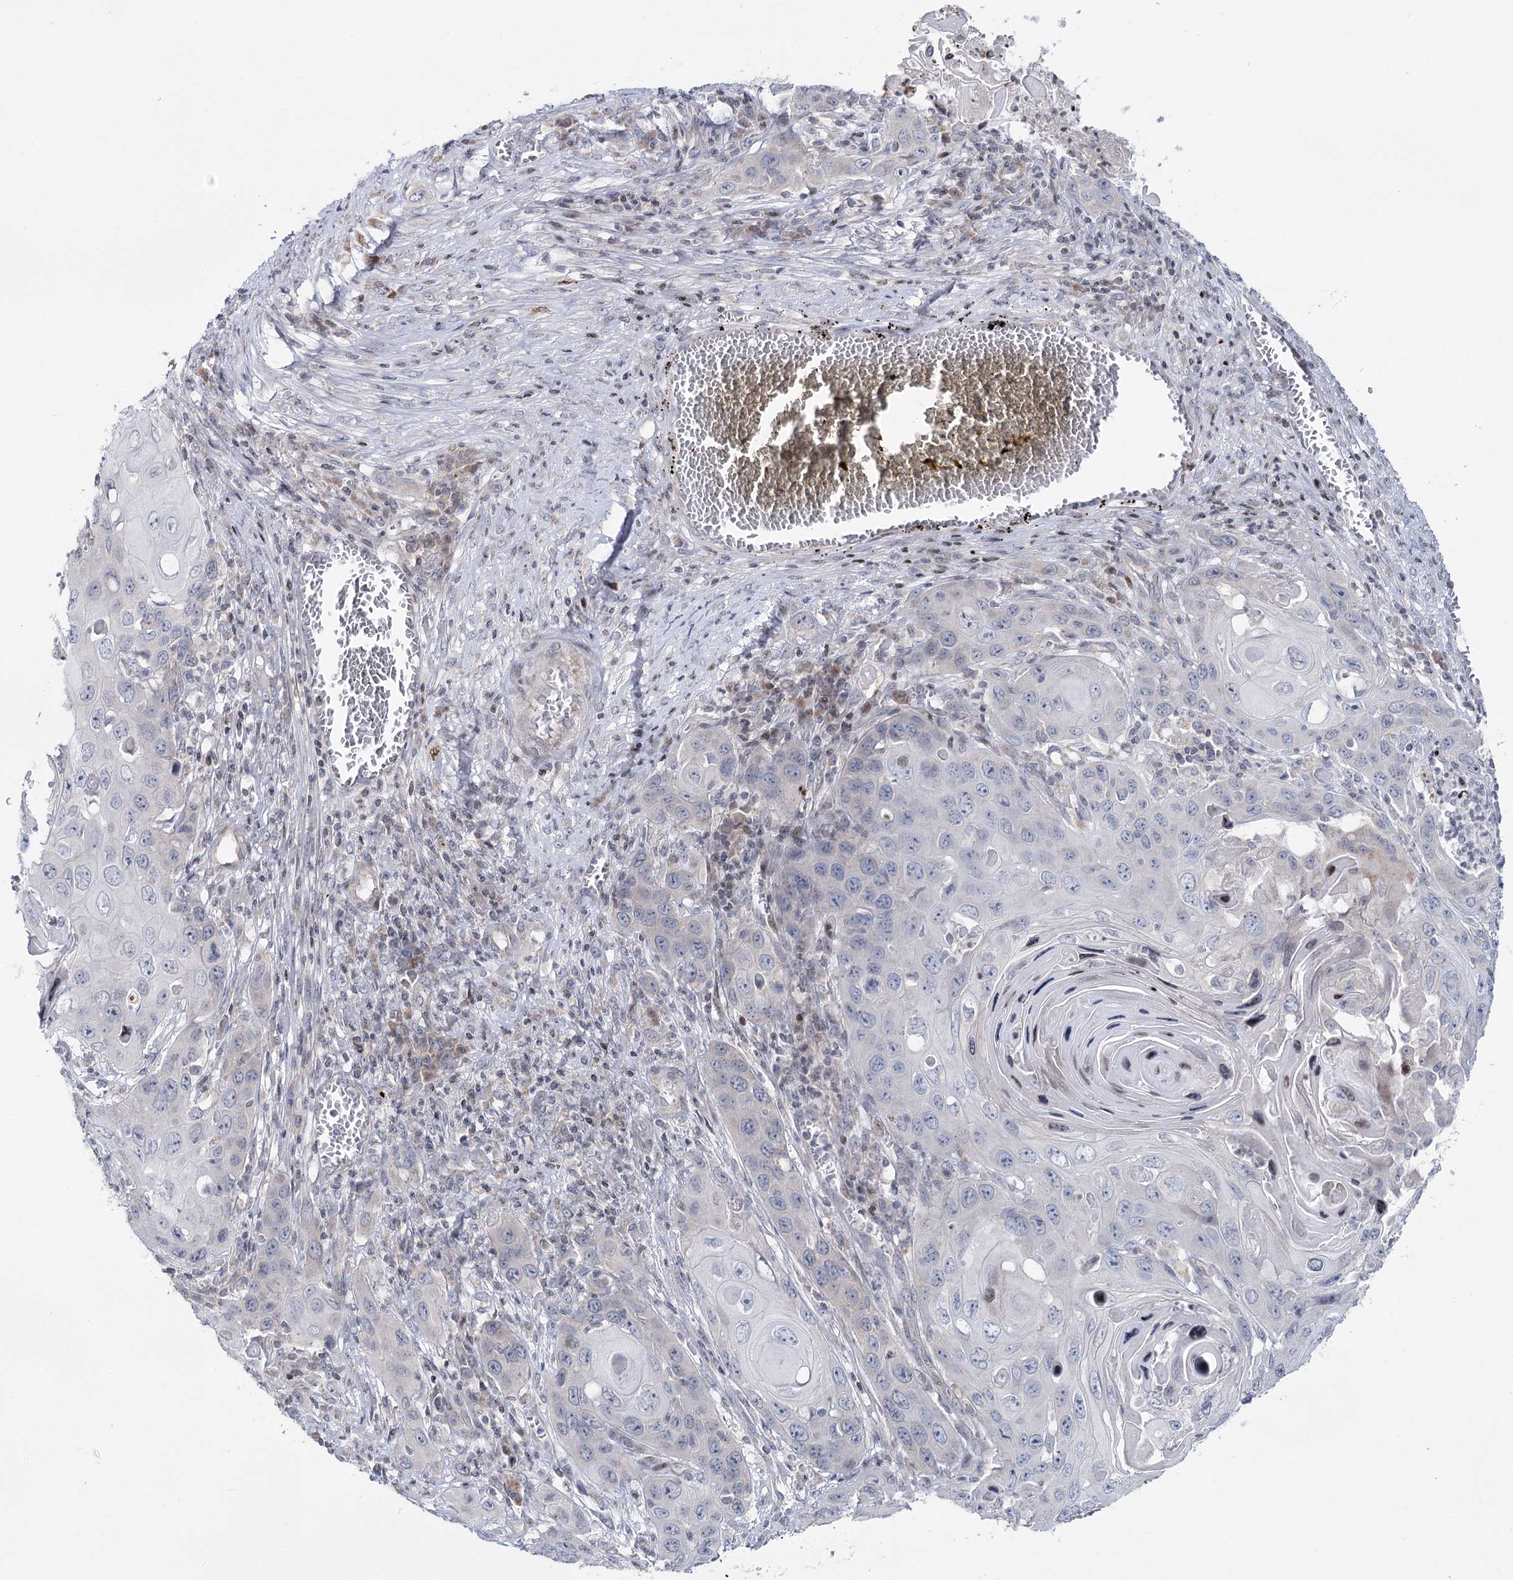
{"staining": {"intensity": "moderate", "quantity": "<25%", "location": "nuclear"}, "tissue": "skin cancer", "cell_type": "Tumor cells", "image_type": "cancer", "snomed": [{"axis": "morphology", "description": "Squamous cell carcinoma, NOS"}, {"axis": "topography", "description": "Skin"}], "caption": "Tumor cells exhibit low levels of moderate nuclear positivity in about <25% of cells in human skin squamous cell carcinoma.", "gene": "PTGR1", "patient": {"sex": "male", "age": 55}}